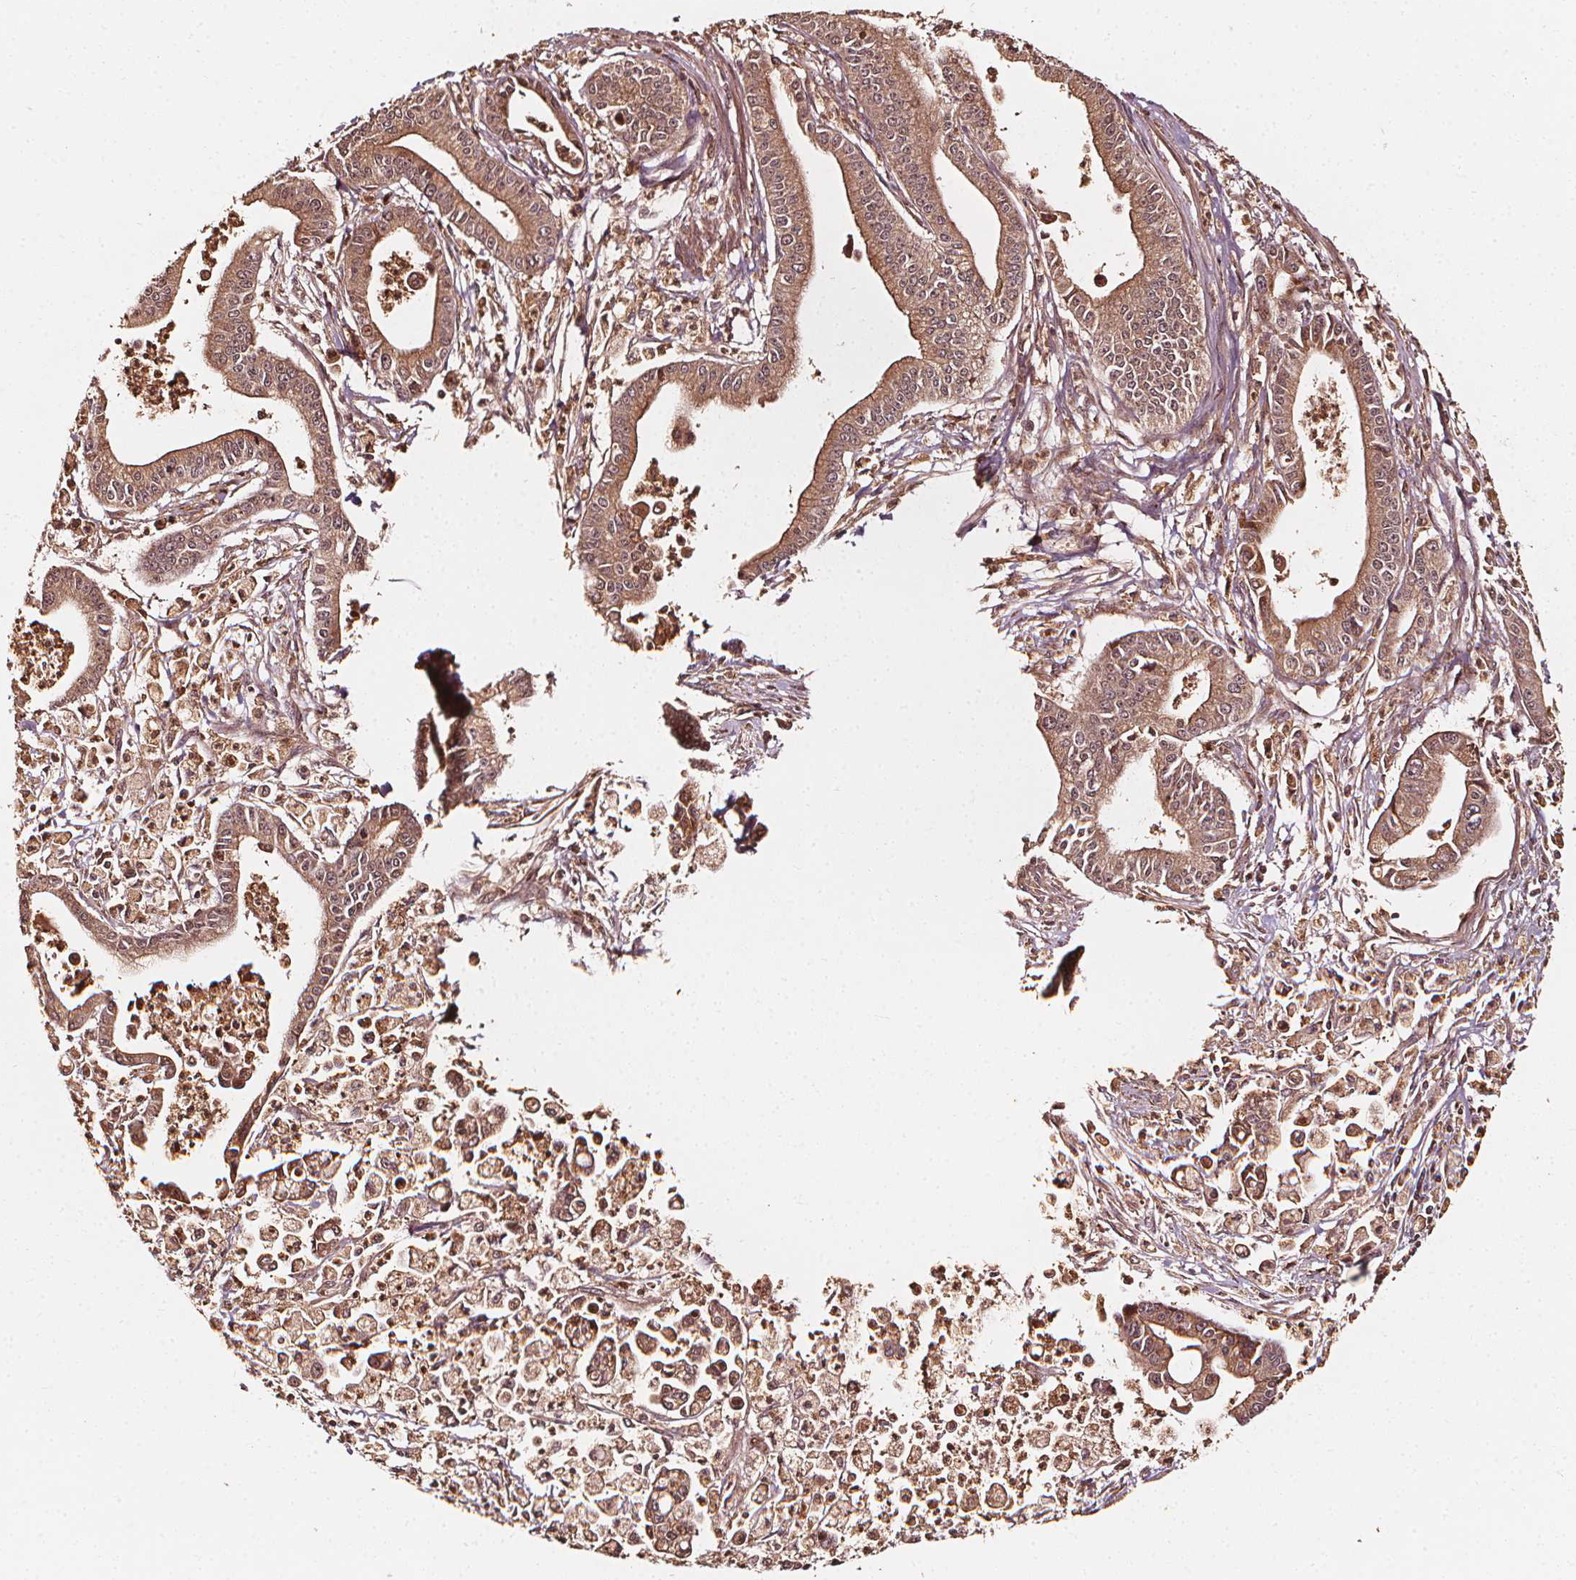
{"staining": {"intensity": "weak", "quantity": ">75%", "location": "cytoplasmic/membranous"}, "tissue": "pancreatic cancer", "cell_type": "Tumor cells", "image_type": "cancer", "snomed": [{"axis": "morphology", "description": "Adenocarcinoma, NOS"}, {"axis": "topography", "description": "Pancreas"}], "caption": "Pancreatic cancer (adenocarcinoma) stained with IHC displays weak cytoplasmic/membranous expression in approximately >75% of tumor cells.", "gene": "NPC1", "patient": {"sex": "female", "age": 65}}